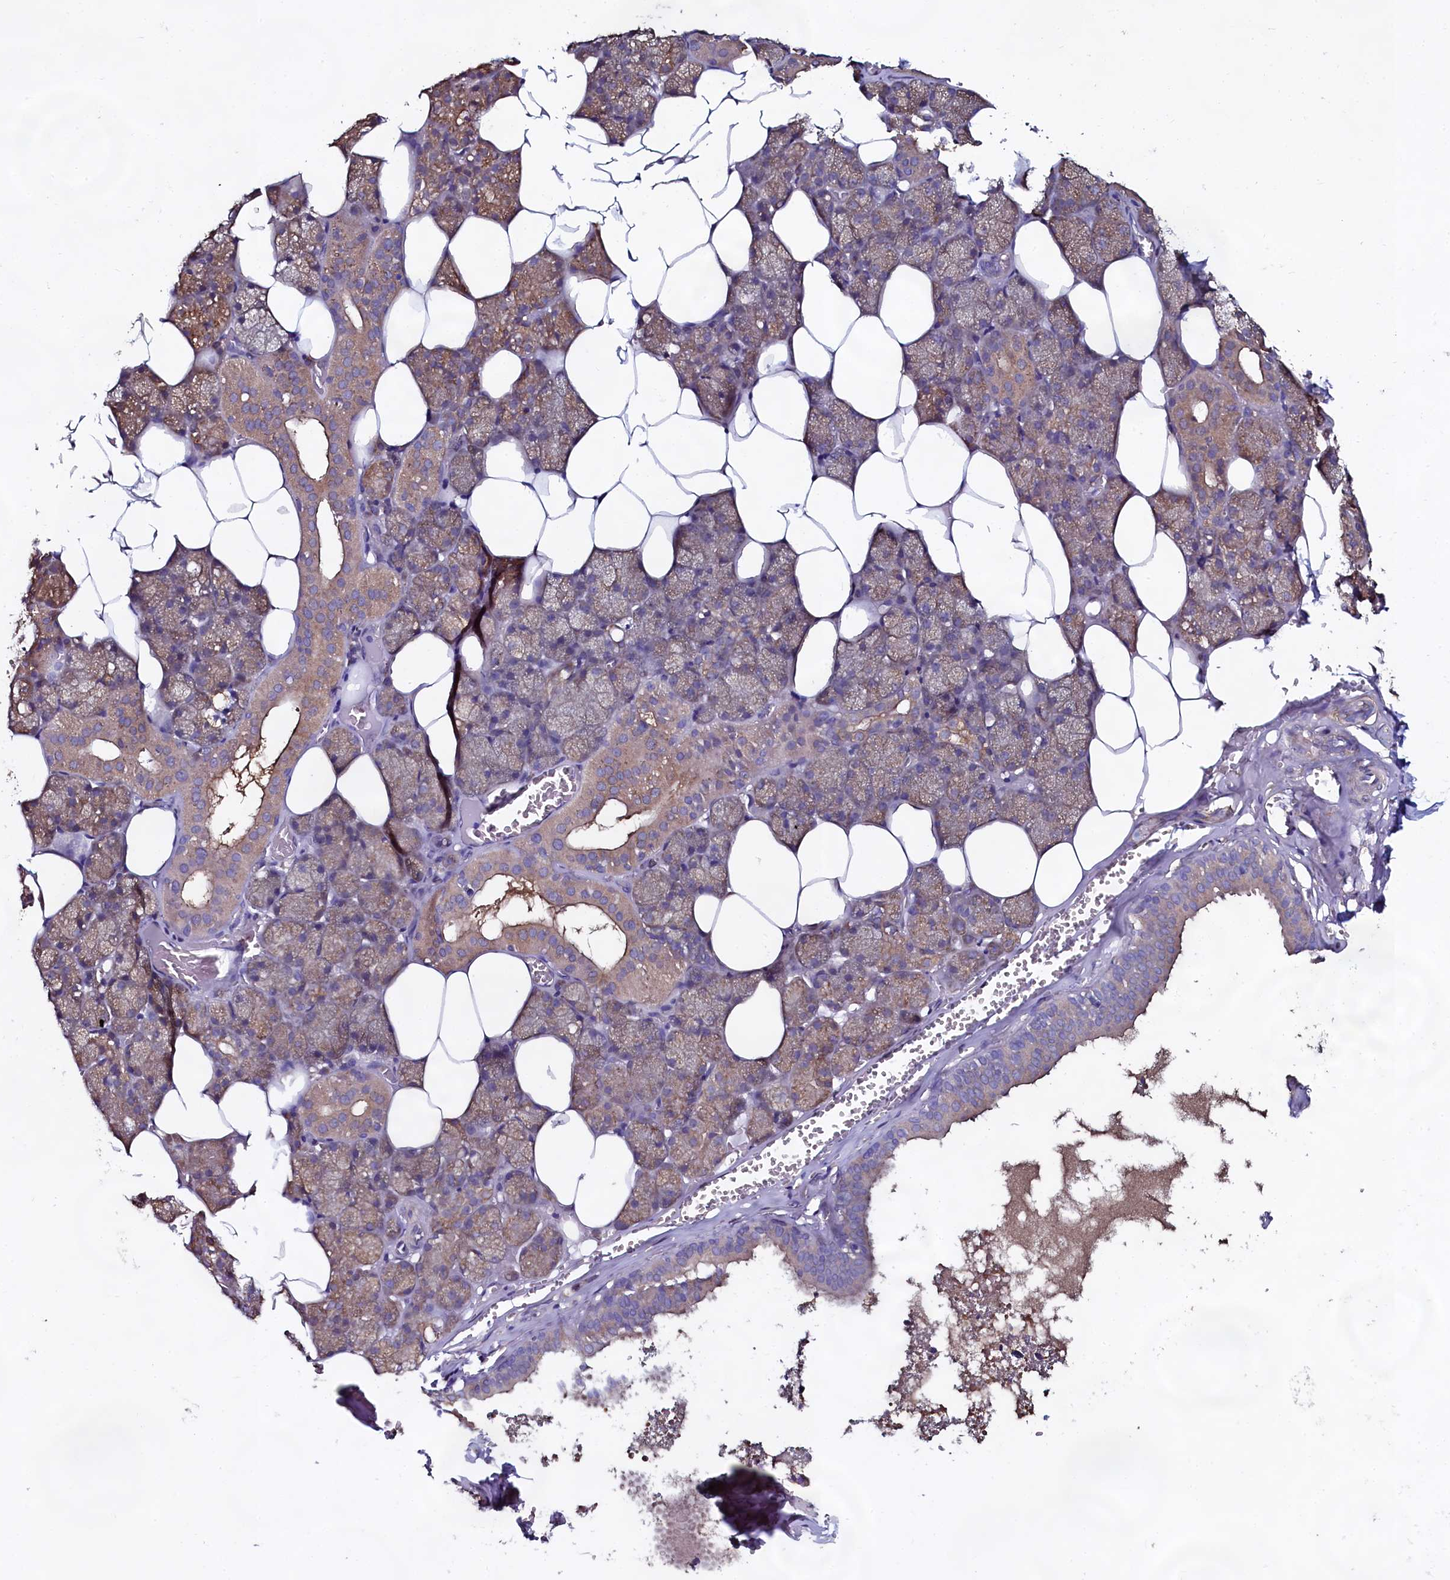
{"staining": {"intensity": "moderate", "quantity": ">75%", "location": "cytoplasmic/membranous"}, "tissue": "salivary gland", "cell_type": "Glandular cells", "image_type": "normal", "snomed": [{"axis": "morphology", "description": "Normal tissue, NOS"}, {"axis": "topography", "description": "Salivary gland"}], "caption": "Immunohistochemical staining of normal salivary gland shows medium levels of moderate cytoplasmic/membranous positivity in about >75% of glandular cells.", "gene": "USPL1", "patient": {"sex": "male", "age": 62}}